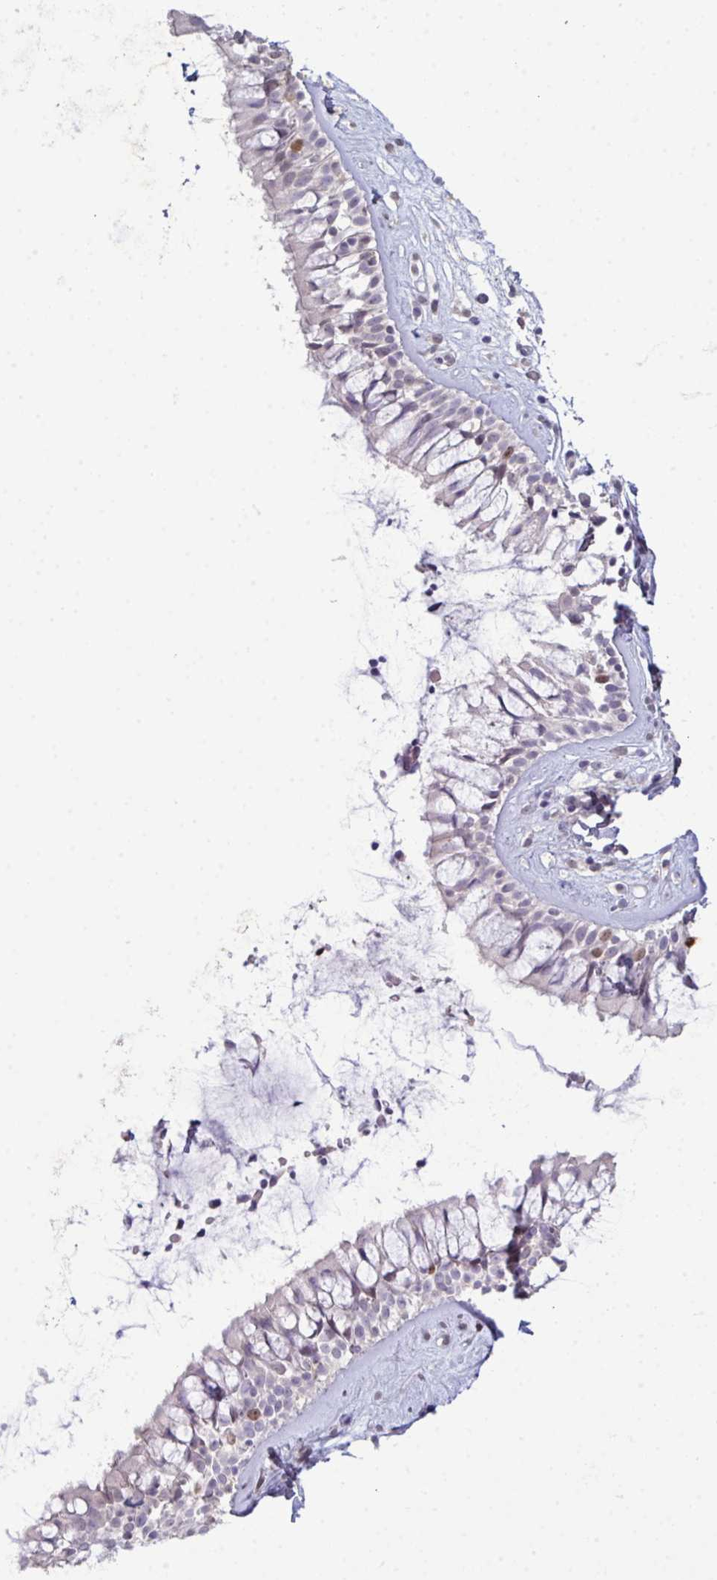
{"staining": {"intensity": "moderate", "quantity": "<25%", "location": "nuclear"}, "tissue": "nasopharynx", "cell_type": "Respiratory epithelial cells", "image_type": "normal", "snomed": [{"axis": "morphology", "description": "Normal tissue, NOS"}, {"axis": "topography", "description": "Nasopharynx"}], "caption": "Immunohistochemistry of unremarkable nasopharynx demonstrates low levels of moderate nuclear positivity in about <25% of respiratory epithelial cells.", "gene": "SETD7", "patient": {"sex": "male", "age": 32}}